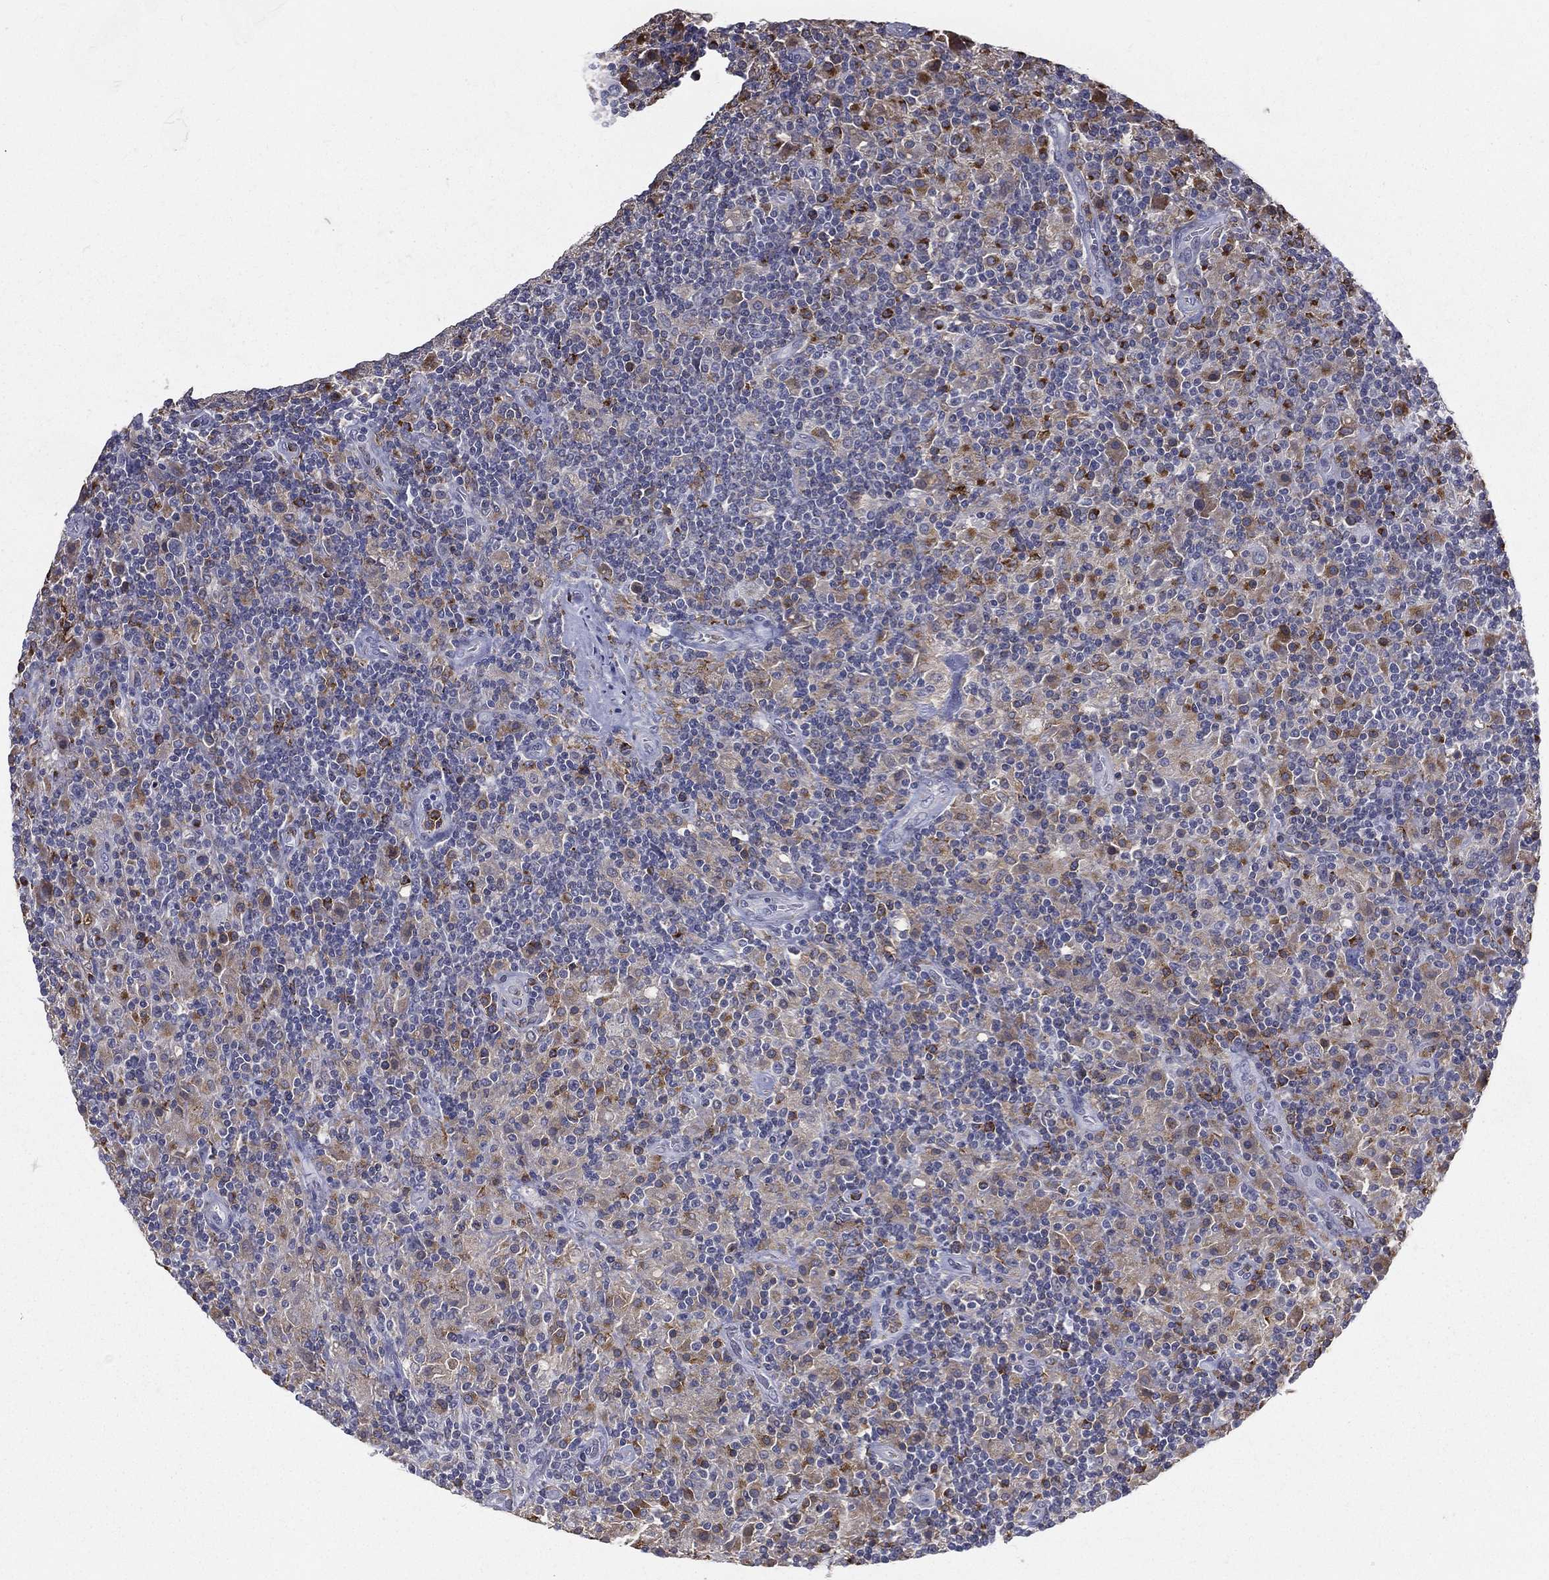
{"staining": {"intensity": "negative", "quantity": "none", "location": "none"}, "tissue": "lymphoma", "cell_type": "Tumor cells", "image_type": "cancer", "snomed": [{"axis": "morphology", "description": "Hodgkin's disease, NOS"}, {"axis": "topography", "description": "Lymph node"}], "caption": "The micrograph displays no staining of tumor cells in lymphoma.", "gene": "EVI2B", "patient": {"sex": "male", "age": 70}}